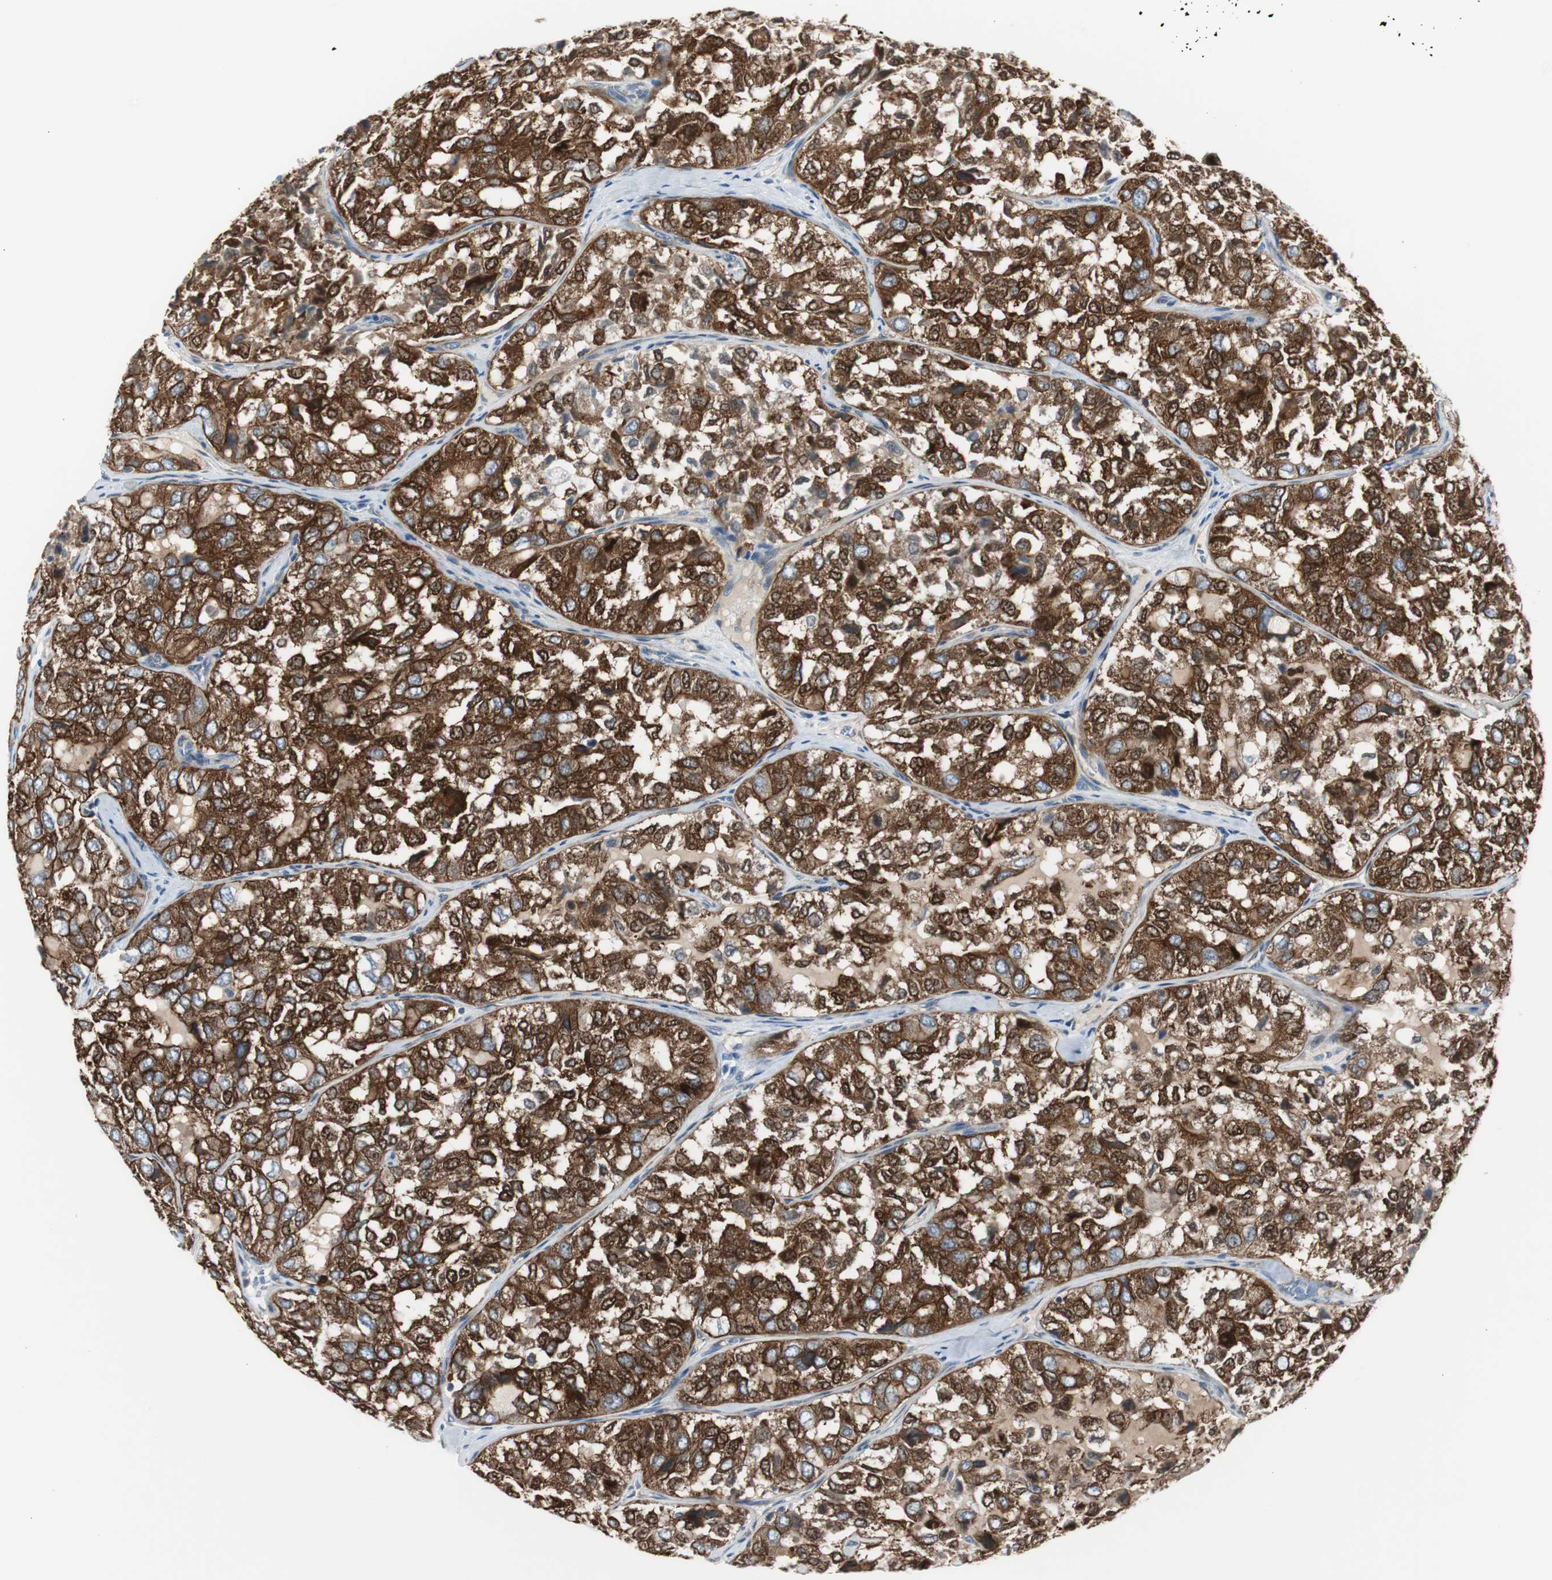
{"staining": {"intensity": "strong", "quantity": ">75%", "location": "cytoplasmic/membranous"}, "tissue": "thyroid cancer", "cell_type": "Tumor cells", "image_type": "cancer", "snomed": [{"axis": "morphology", "description": "Follicular adenoma carcinoma, NOS"}, {"axis": "topography", "description": "Thyroid gland"}], "caption": "IHC (DAB (3,3'-diaminobenzidine)) staining of follicular adenoma carcinoma (thyroid) exhibits strong cytoplasmic/membranous protein positivity in about >75% of tumor cells.", "gene": "STXBP4", "patient": {"sex": "male", "age": 75}}